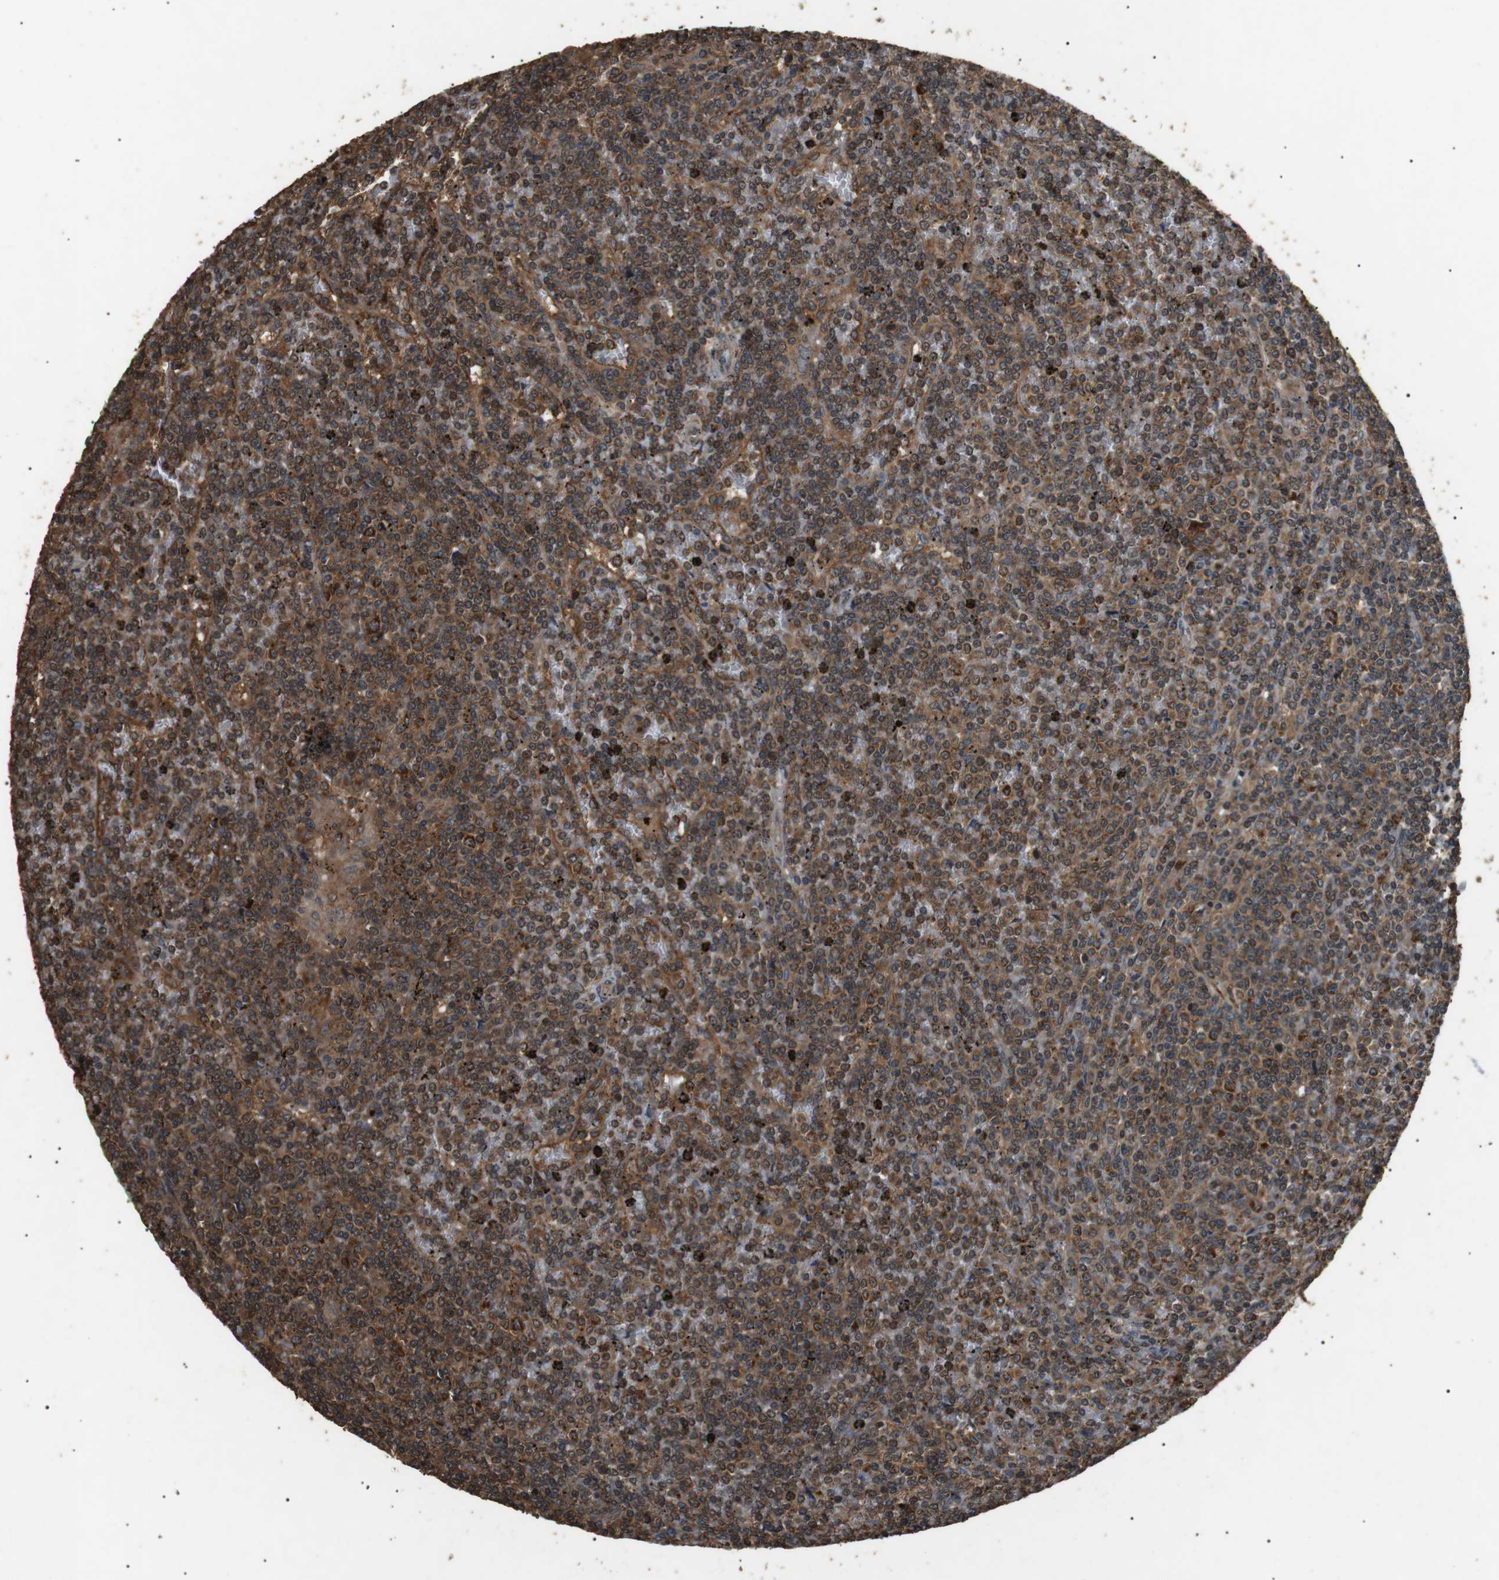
{"staining": {"intensity": "strong", "quantity": ">75%", "location": "cytoplasmic/membranous"}, "tissue": "lymphoma", "cell_type": "Tumor cells", "image_type": "cancer", "snomed": [{"axis": "morphology", "description": "Malignant lymphoma, non-Hodgkin's type, Low grade"}, {"axis": "topography", "description": "Spleen"}], "caption": "High-power microscopy captured an IHC image of low-grade malignant lymphoma, non-Hodgkin's type, revealing strong cytoplasmic/membranous positivity in about >75% of tumor cells. The protein of interest is shown in brown color, while the nuclei are stained blue.", "gene": "TBC1D15", "patient": {"sex": "female", "age": 19}}